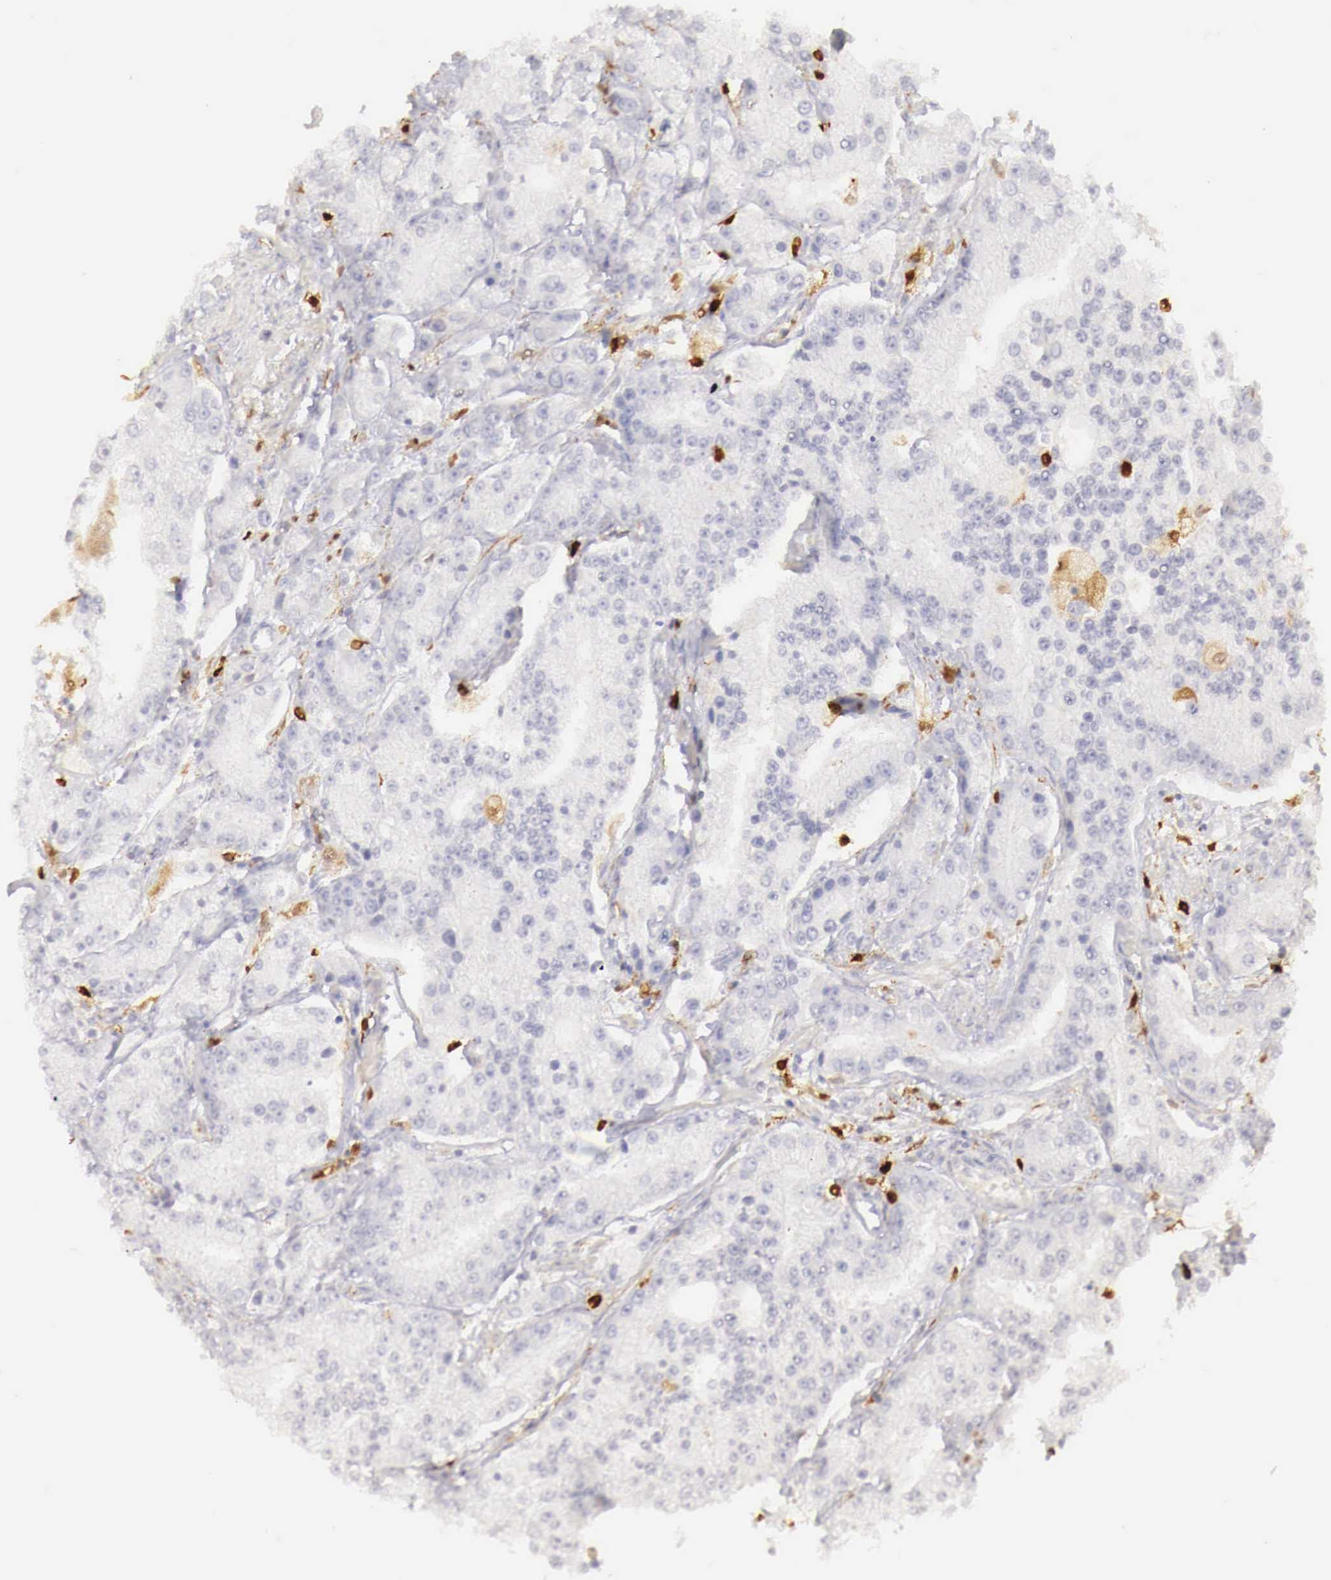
{"staining": {"intensity": "negative", "quantity": "none", "location": "none"}, "tissue": "prostate cancer", "cell_type": "Tumor cells", "image_type": "cancer", "snomed": [{"axis": "morphology", "description": "Adenocarcinoma, Medium grade"}, {"axis": "topography", "description": "Prostate"}], "caption": "This photomicrograph is of prostate cancer (adenocarcinoma (medium-grade)) stained with immunohistochemistry to label a protein in brown with the nuclei are counter-stained blue. There is no positivity in tumor cells.", "gene": "RENBP", "patient": {"sex": "male", "age": 72}}